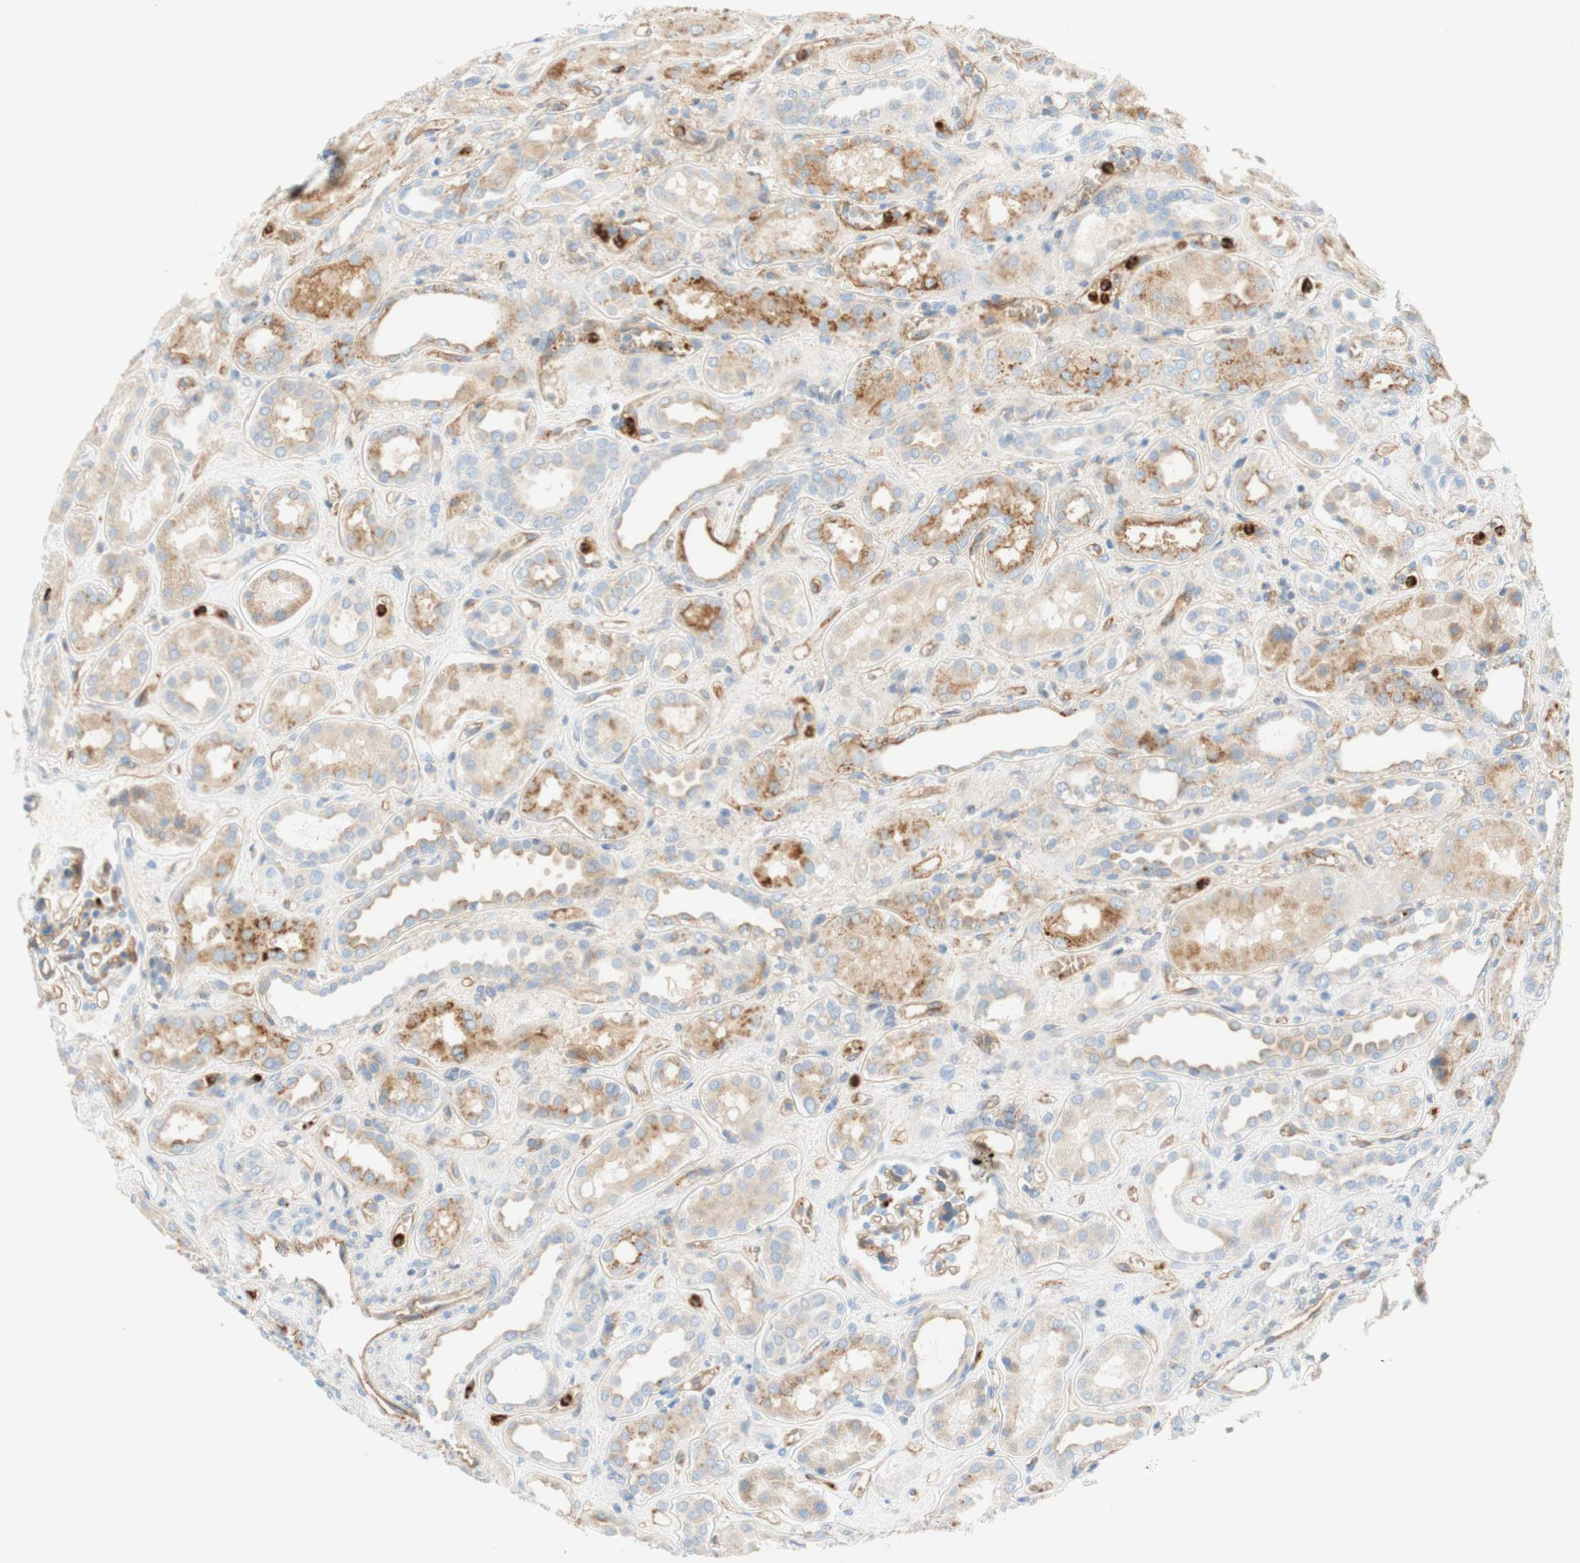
{"staining": {"intensity": "moderate", "quantity": "25%-75%", "location": "cytoplasmic/membranous,nuclear"}, "tissue": "kidney", "cell_type": "Cells in glomeruli", "image_type": "normal", "snomed": [{"axis": "morphology", "description": "Normal tissue, NOS"}, {"axis": "topography", "description": "Kidney"}], "caption": "IHC photomicrograph of benign kidney: kidney stained using IHC displays medium levels of moderate protein expression localized specifically in the cytoplasmic/membranous,nuclear of cells in glomeruli, appearing as a cytoplasmic/membranous,nuclear brown color.", "gene": "STOM", "patient": {"sex": "male", "age": 59}}